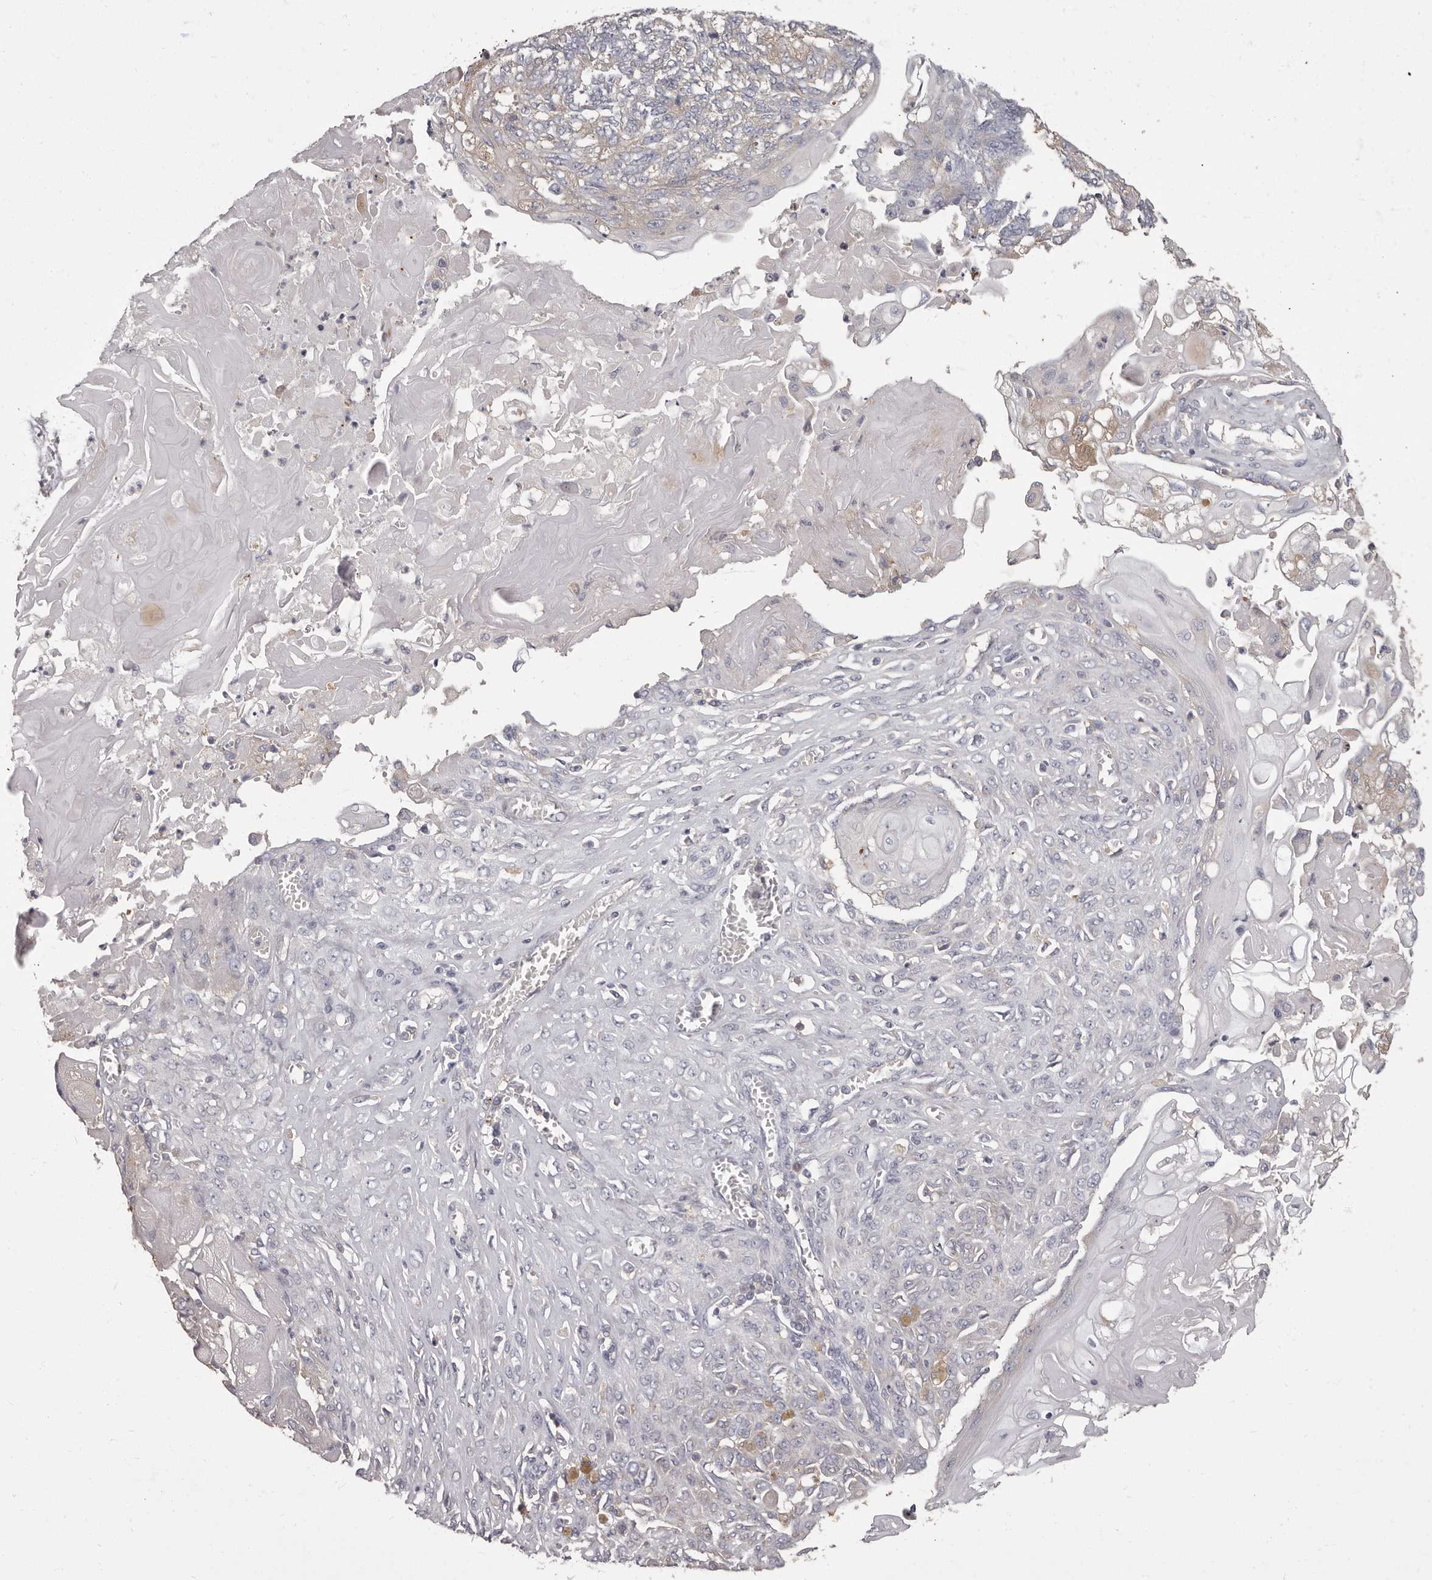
{"staining": {"intensity": "weak", "quantity": "<25%", "location": "cytoplasmic/membranous"}, "tissue": "endometrial cancer", "cell_type": "Tumor cells", "image_type": "cancer", "snomed": [{"axis": "morphology", "description": "Adenocarcinoma, NOS"}, {"axis": "topography", "description": "Endometrium"}], "caption": "Immunohistochemical staining of human endometrial adenocarcinoma shows no significant expression in tumor cells.", "gene": "APEH", "patient": {"sex": "female", "age": 32}}